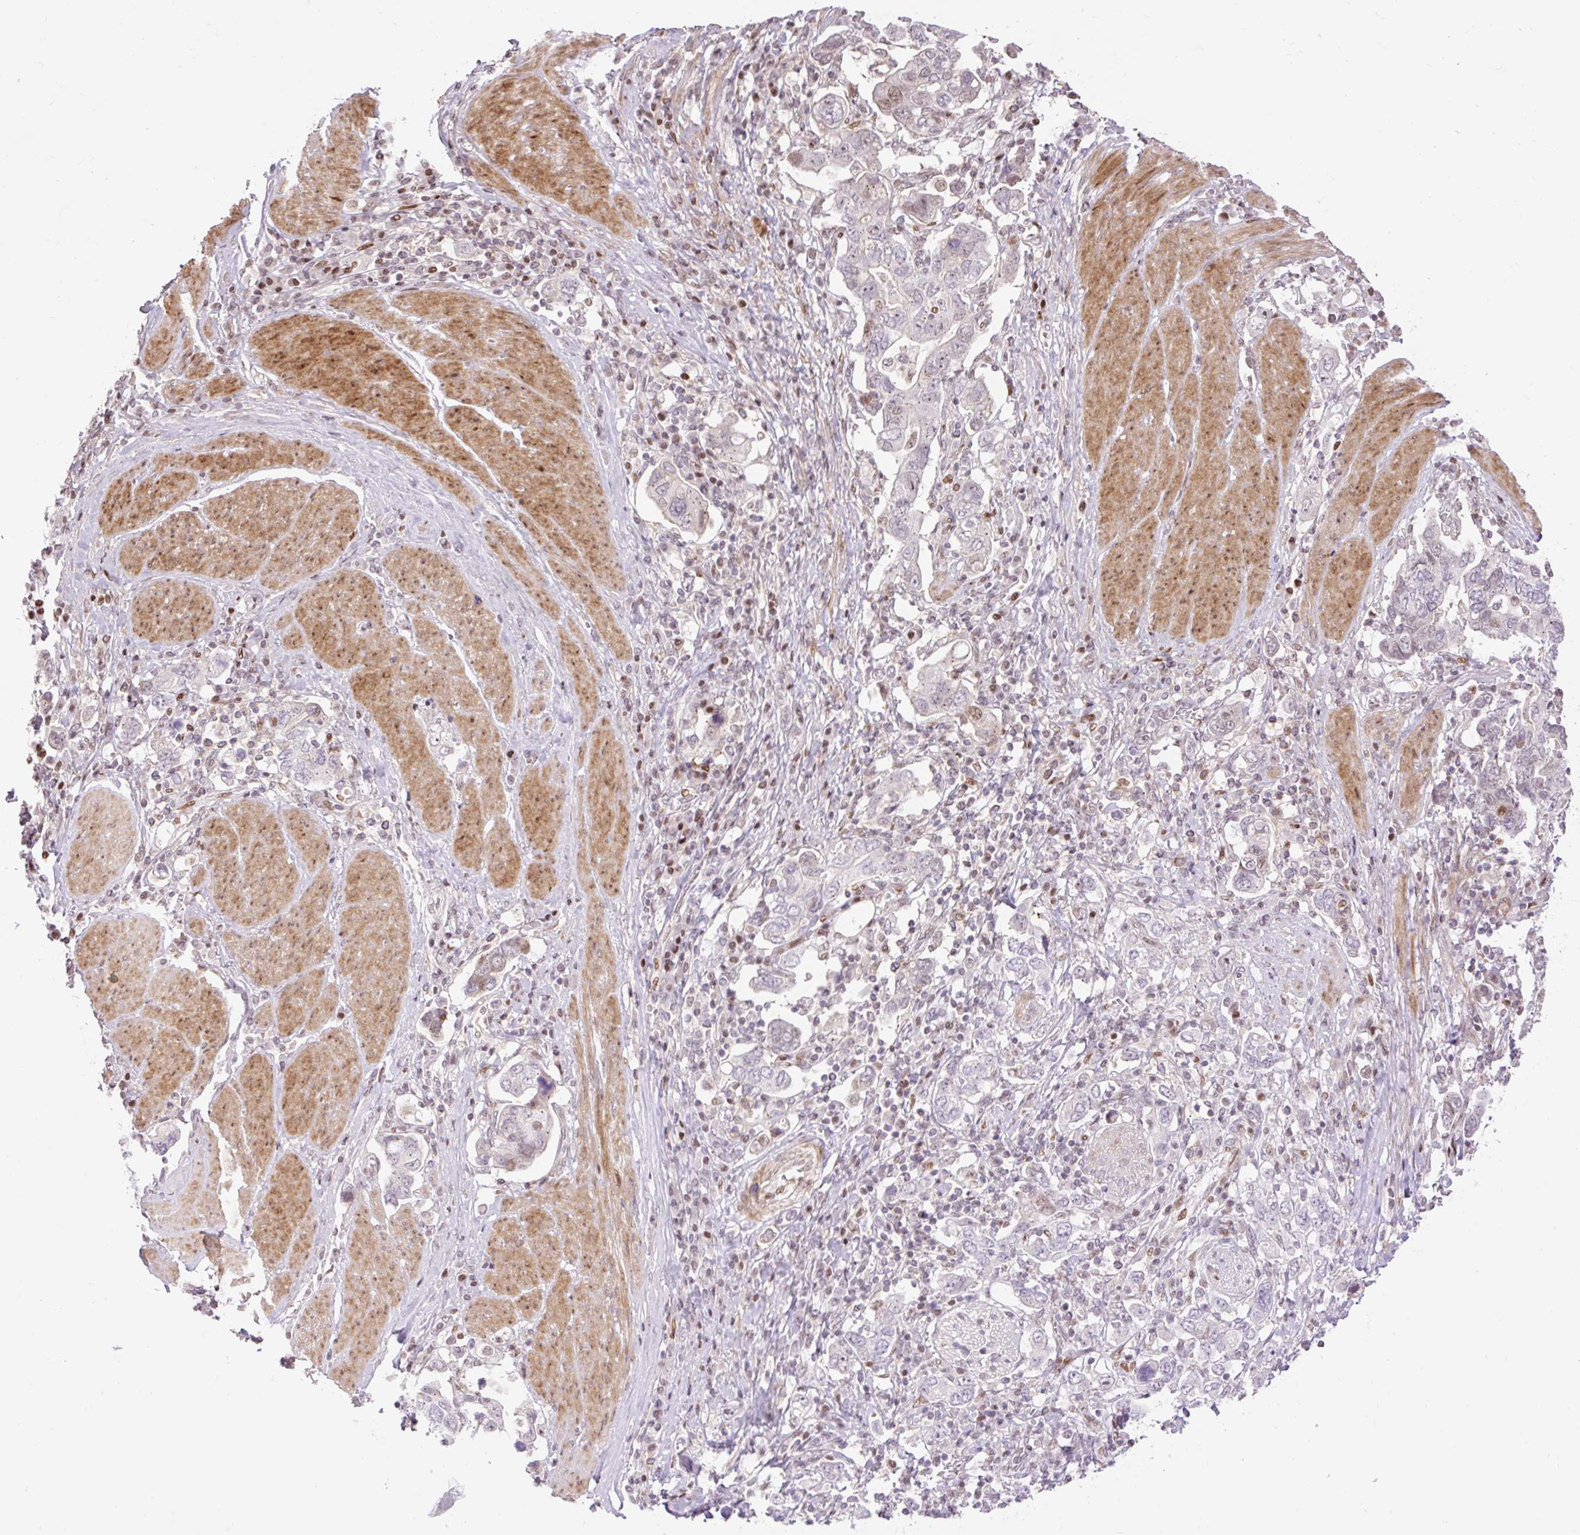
{"staining": {"intensity": "negative", "quantity": "none", "location": "none"}, "tissue": "stomach cancer", "cell_type": "Tumor cells", "image_type": "cancer", "snomed": [{"axis": "morphology", "description": "Adenocarcinoma, NOS"}, {"axis": "topography", "description": "Stomach, upper"}, {"axis": "topography", "description": "Stomach"}], "caption": "This is an IHC image of stomach cancer. There is no staining in tumor cells.", "gene": "RIPPLY3", "patient": {"sex": "male", "age": 62}}